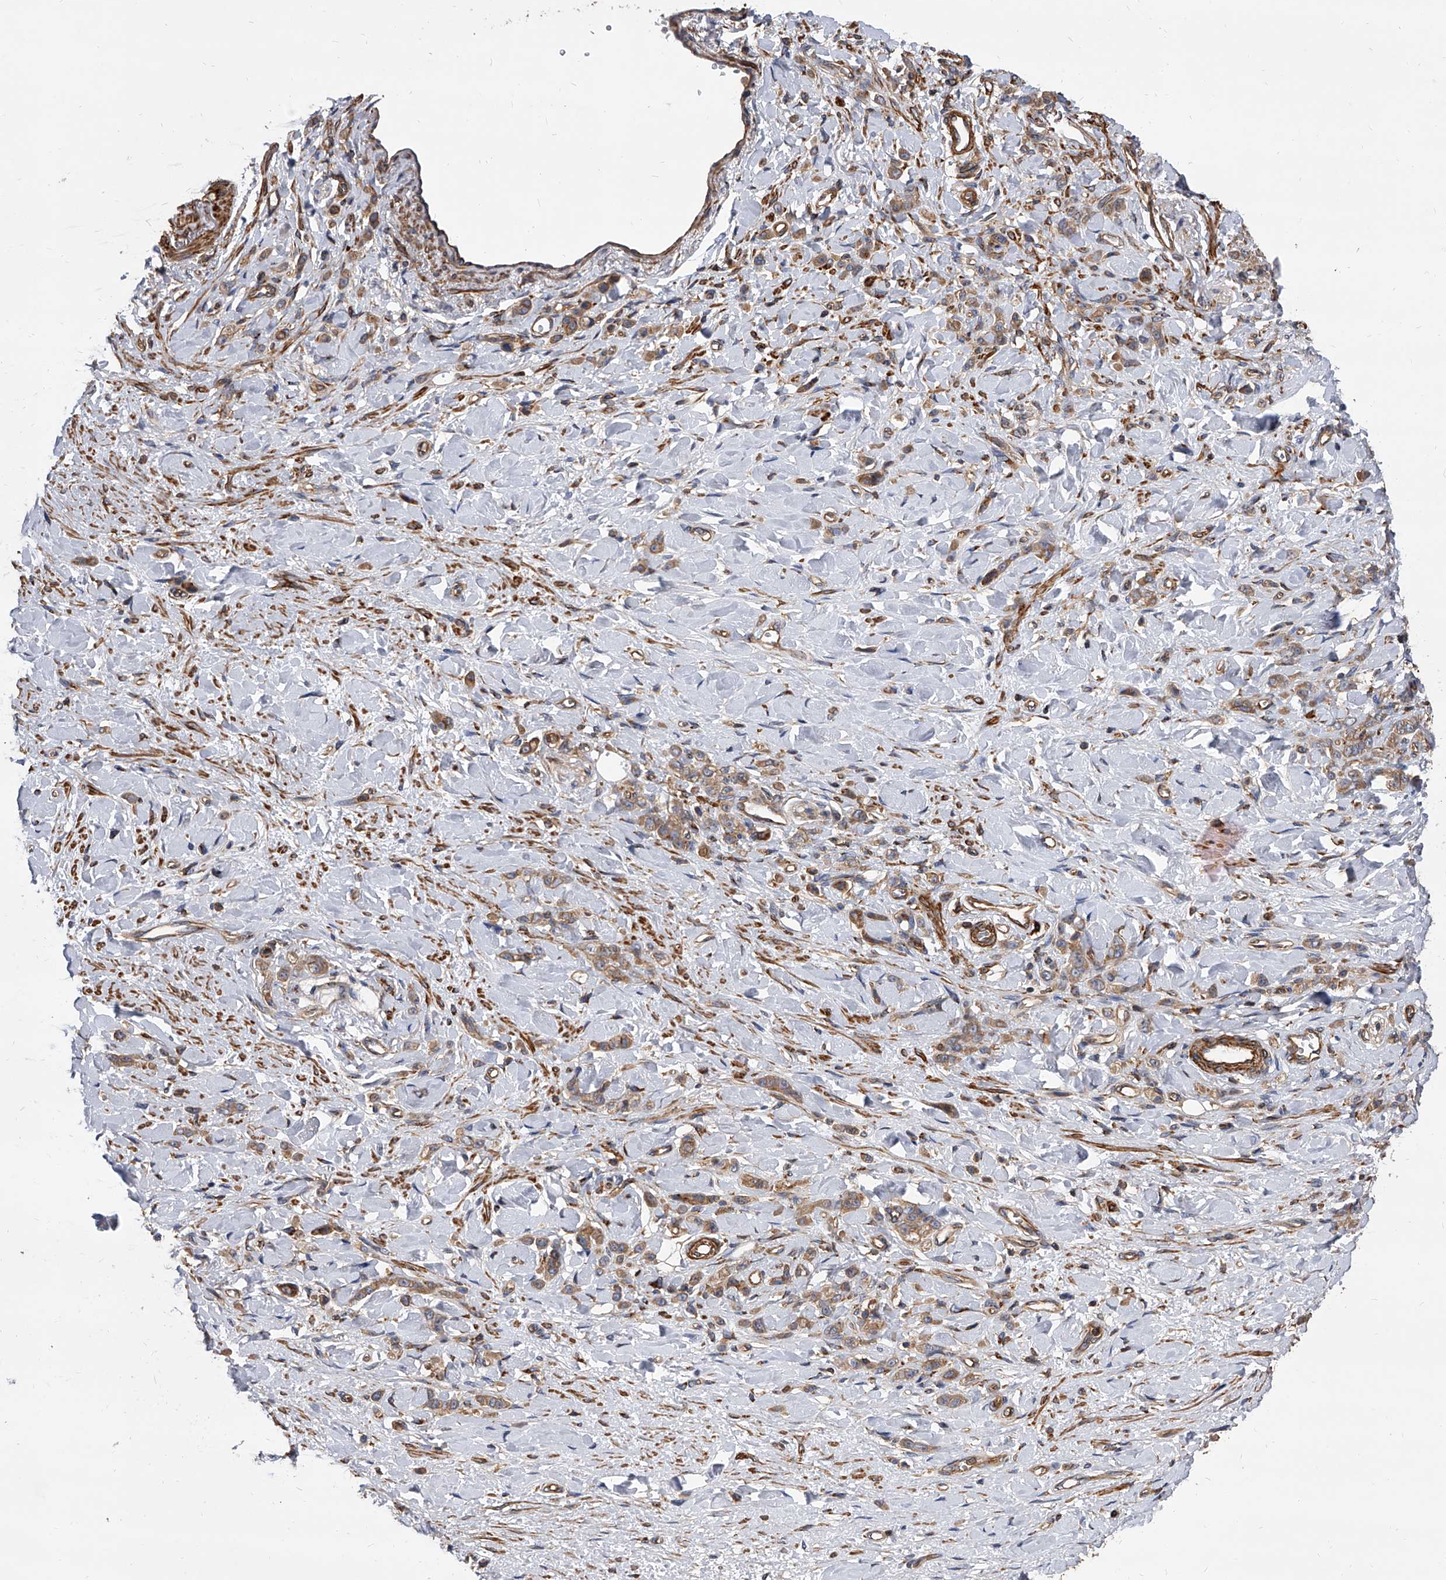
{"staining": {"intensity": "moderate", "quantity": ">75%", "location": "cytoplasmic/membranous"}, "tissue": "stomach cancer", "cell_type": "Tumor cells", "image_type": "cancer", "snomed": [{"axis": "morphology", "description": "Normal tissue, NOS"}, {"axis": "morphology", "description": "Adenocarcinoma, NOS"}, {"axis": "topography", "description": "Stomach"}], "caption": "There is medium levels of moderate cytoplasmic/membranous expression in tumor cells of stomach cancer (adenocarcinoma), as demonstrated by immunohistochemical staining (brown color).", "gene": "PISD", "patient": {"sex": "male", "age": 82}}